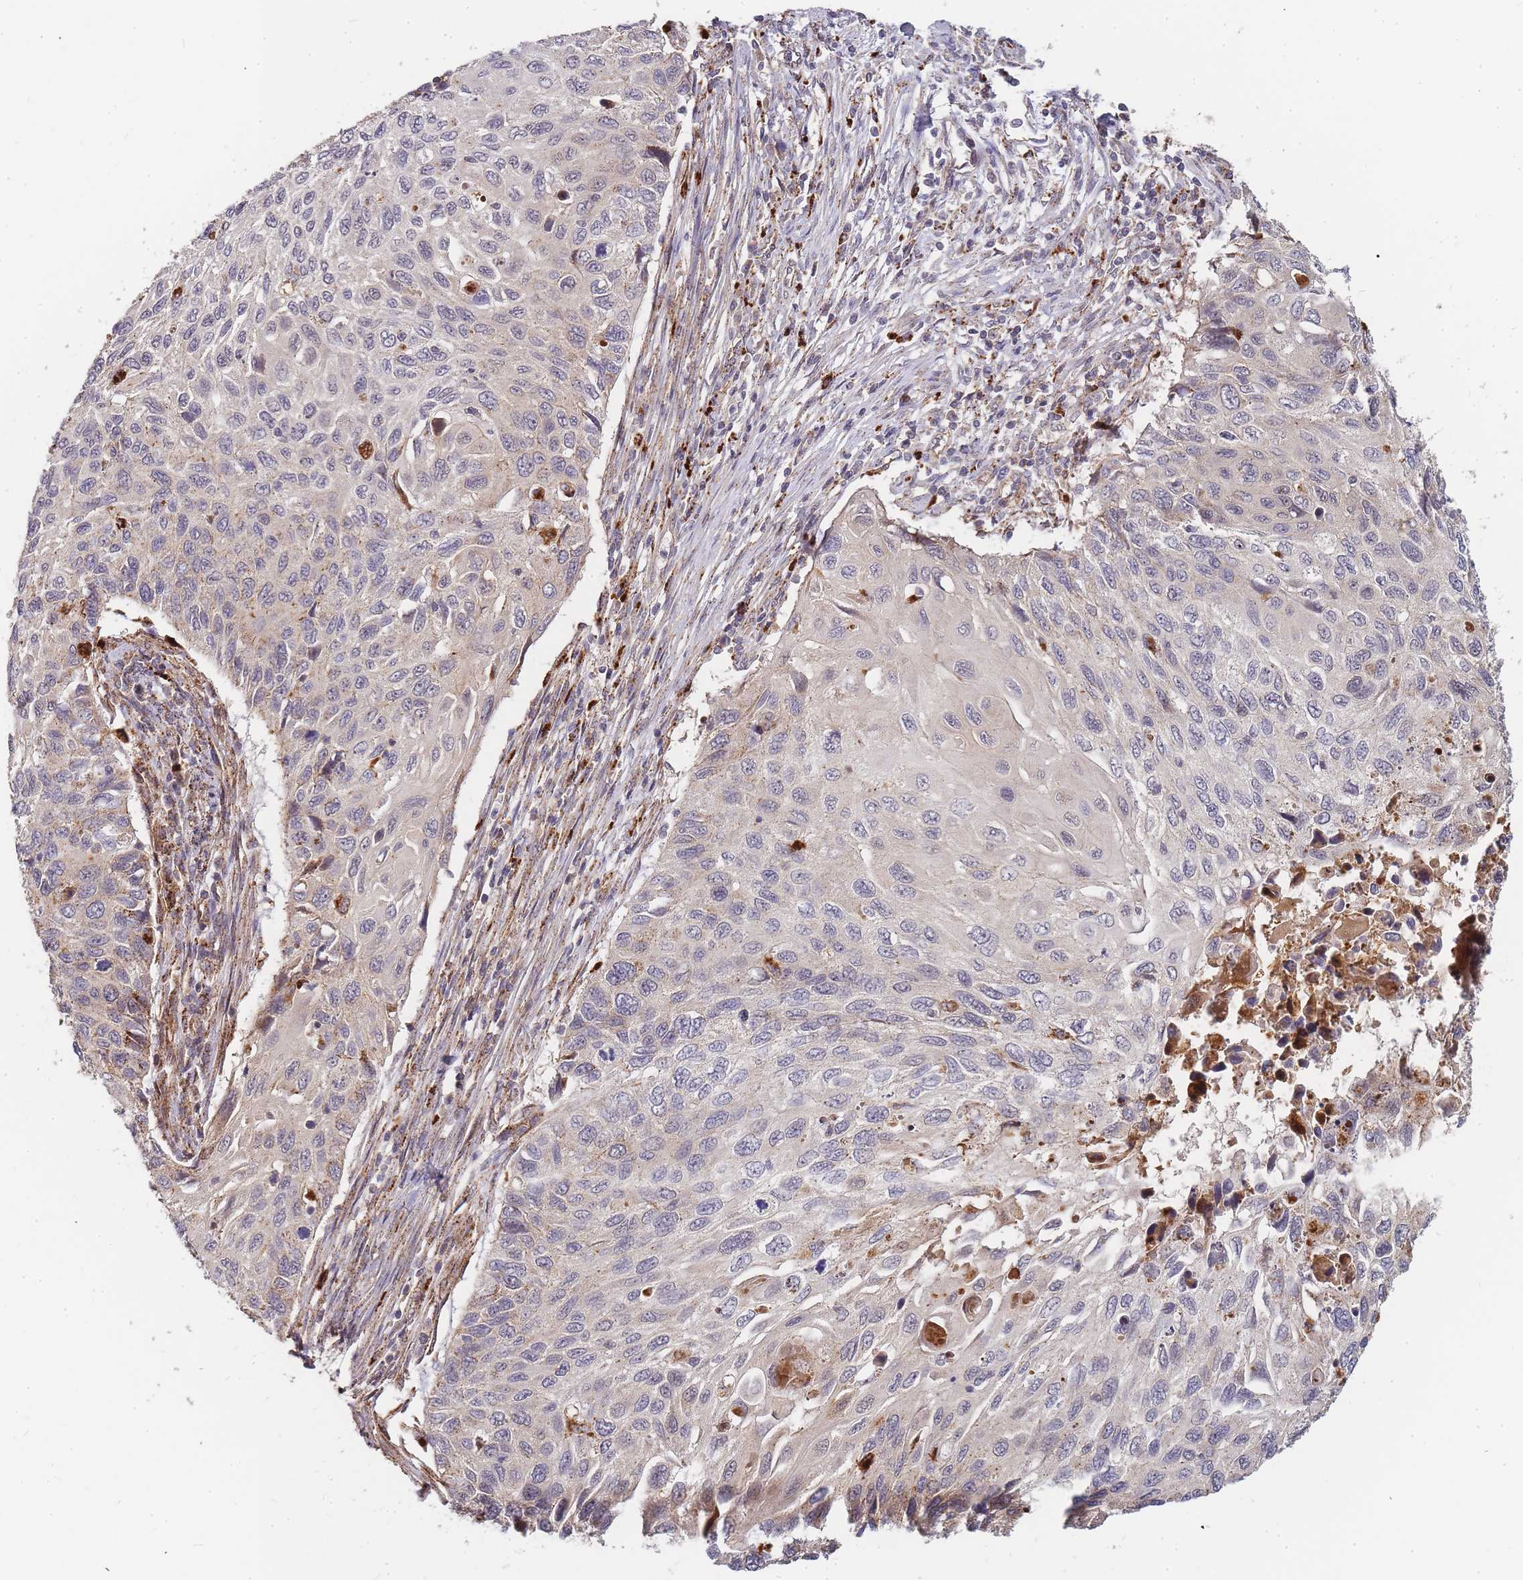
{"staining": {"intensity": "weak", "quantity": "<25%", "location": "cytoplasmic/membranous"}, "tissue": "cervical cancer", "cell_type": "Tumor cells", "image_type": "cancer", "snomed": [{"axis": "morphology", "description": "Squamous cell carcinoma, NOS"}, {"axis": "topography", "description": "Cervix"}], "caption": "The image shows no significant expression in tumor cells of cervical cancer (squamous cell carcinoma).", "gene": "ATG5", "patient": {"sex": "female", "age": 70}}